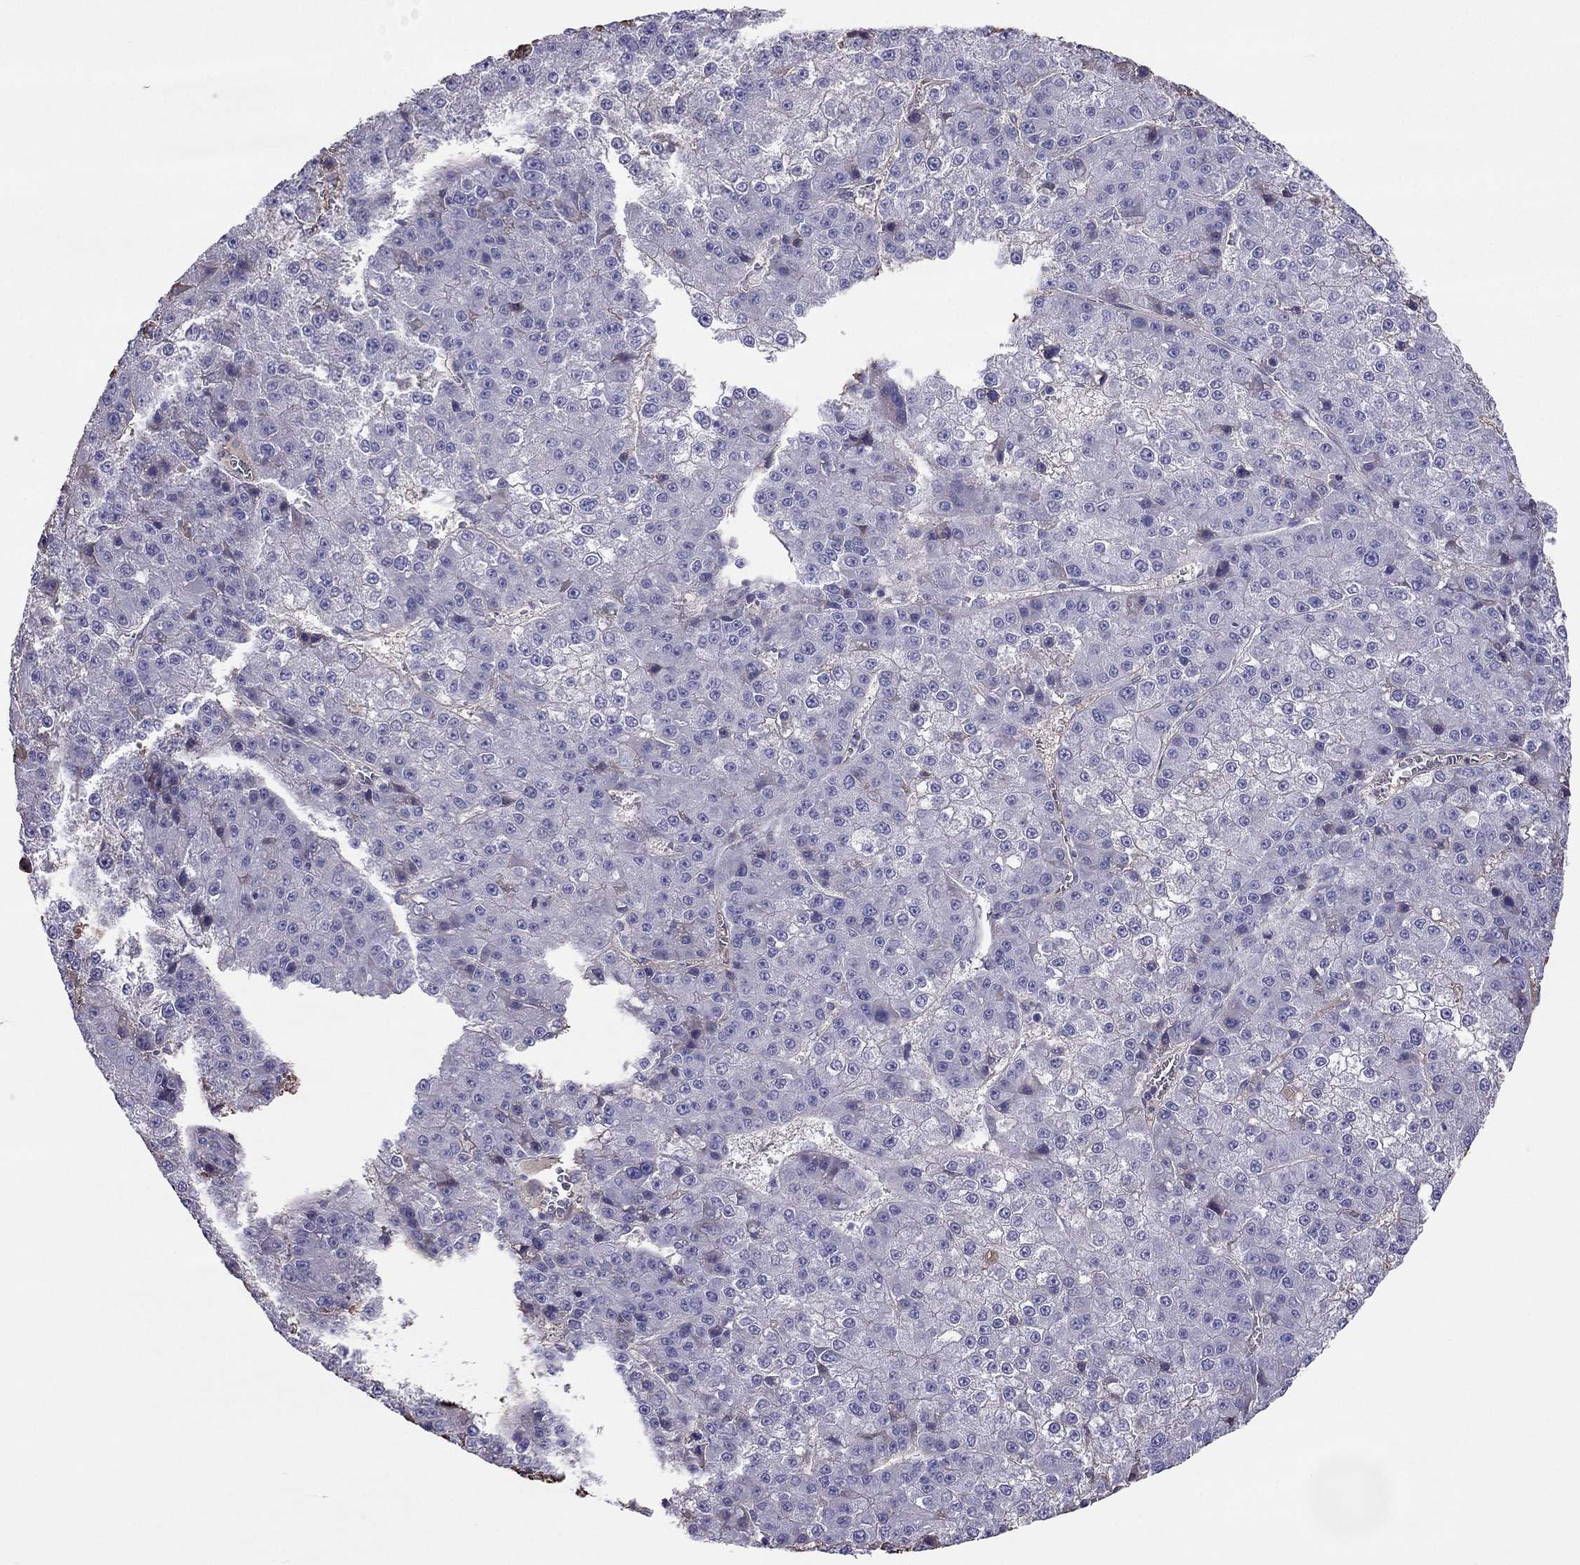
{"staining": {"intensity": "negative", "quantity": "none", "location": "none"}, "tissue": "liver cancer", "cell_type": "Tumor cells", "image_type": "cancer", "snomed": [{"axis": "morphology", "description": "Carcinoma, Hepatocellular, NOS"}, {"axis": "topography", "description": "Liver"}], "caption": "Tumor cells show no significant protein expression in liver cancer.", "gene": "TBC1D21", "patient": {"sex": "female", "age": 73}}